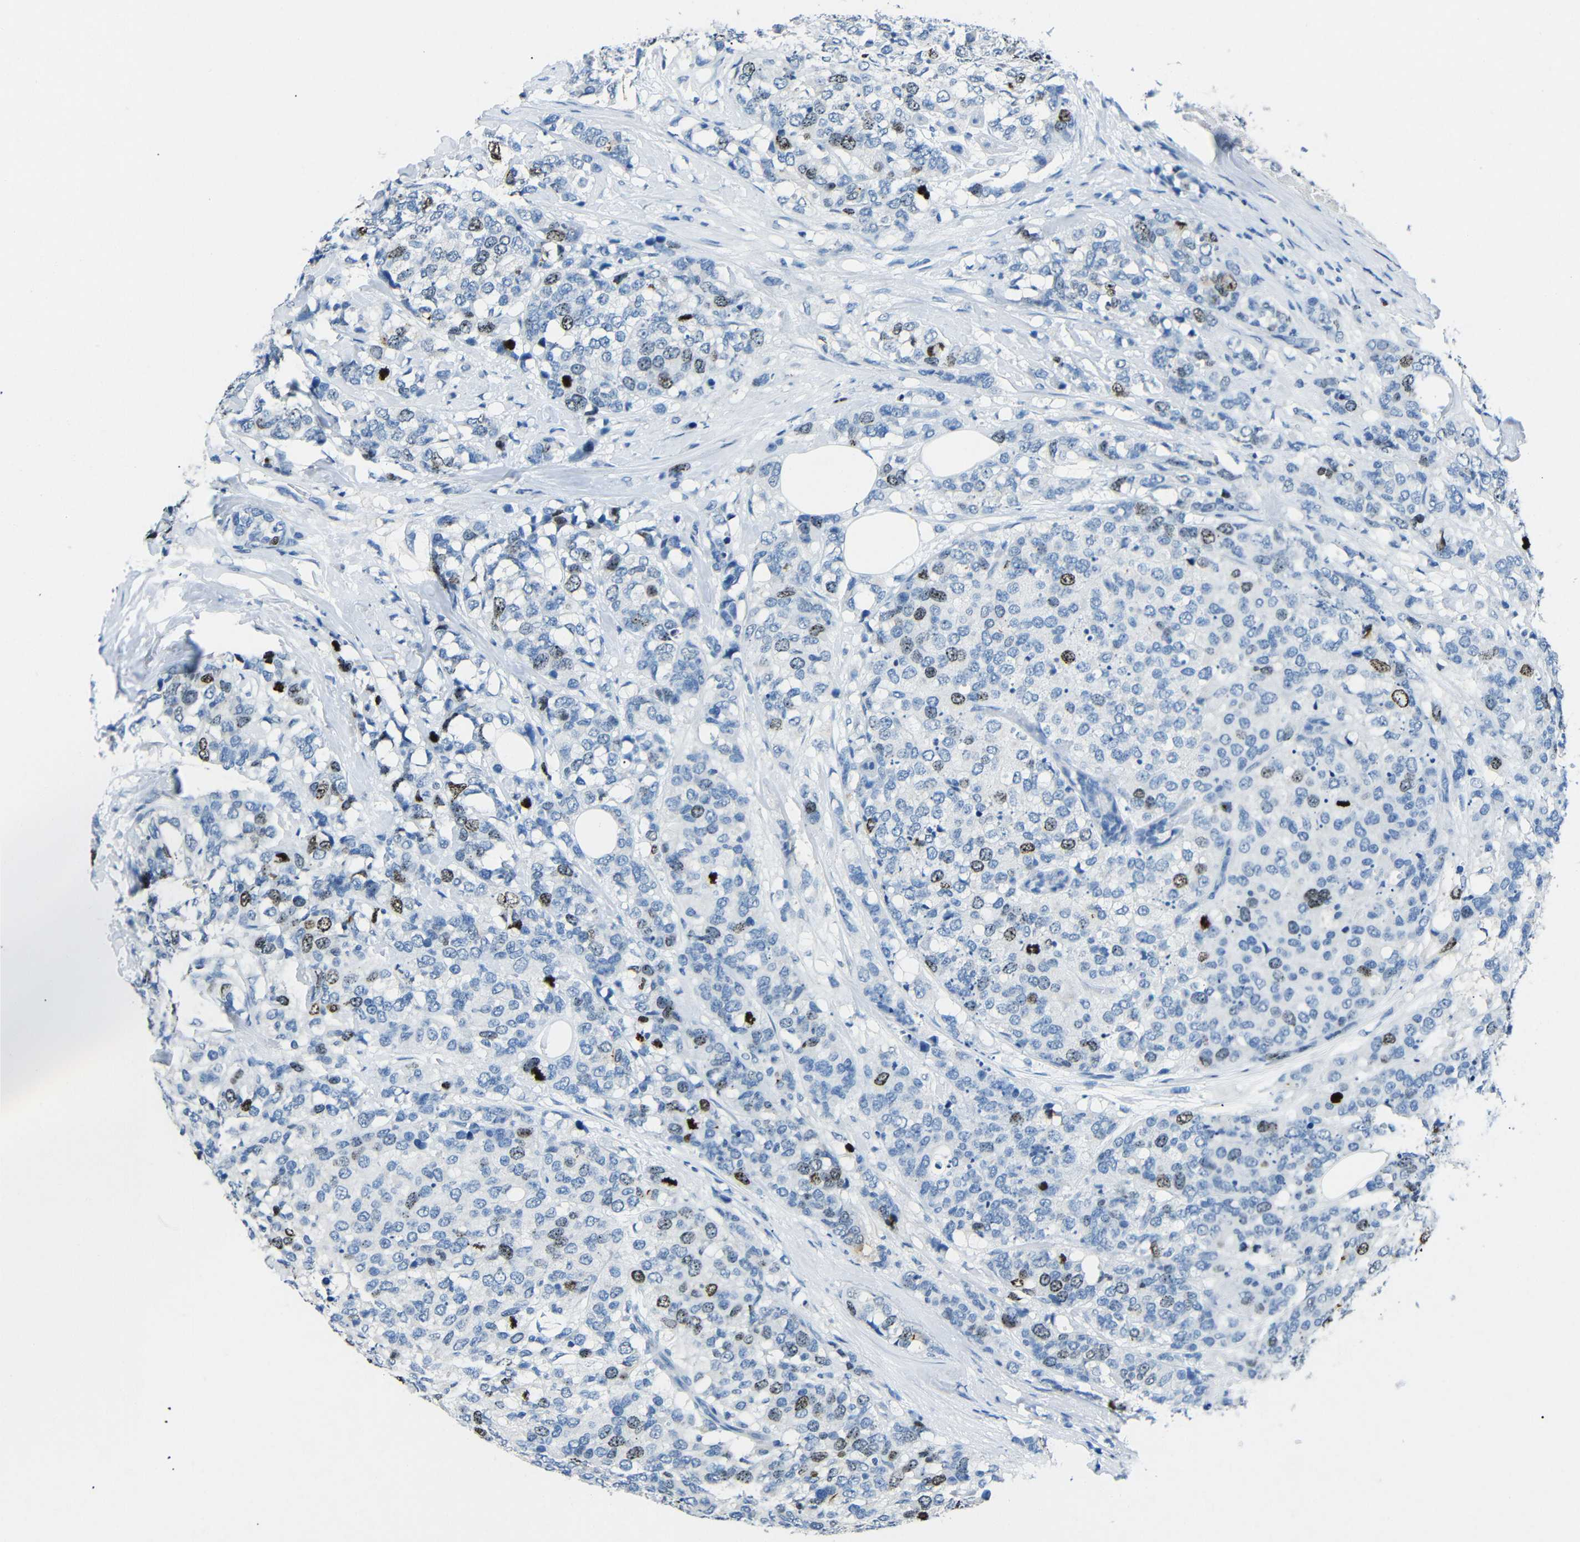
{"staining": {"intensity": "moderate", "quantity": "<25%", "location": "nuclear"}, "tissue": "breast cancer", "cell_type": "Tumor cells", "image_type": "cancer", "snomed": [{"axis": "morphology", "description": "Lobular carcinoma"}, {"axis": "topography", "description": "Breast"}], "caption": "Moderate nuclear staining for a protein is appreciated in about <25% of tumor cells of breast lobular carcinoma using immunohistochemistry (IHC).", "gene": "INCENP", "patient": {"sex": "female", "age": 59}}